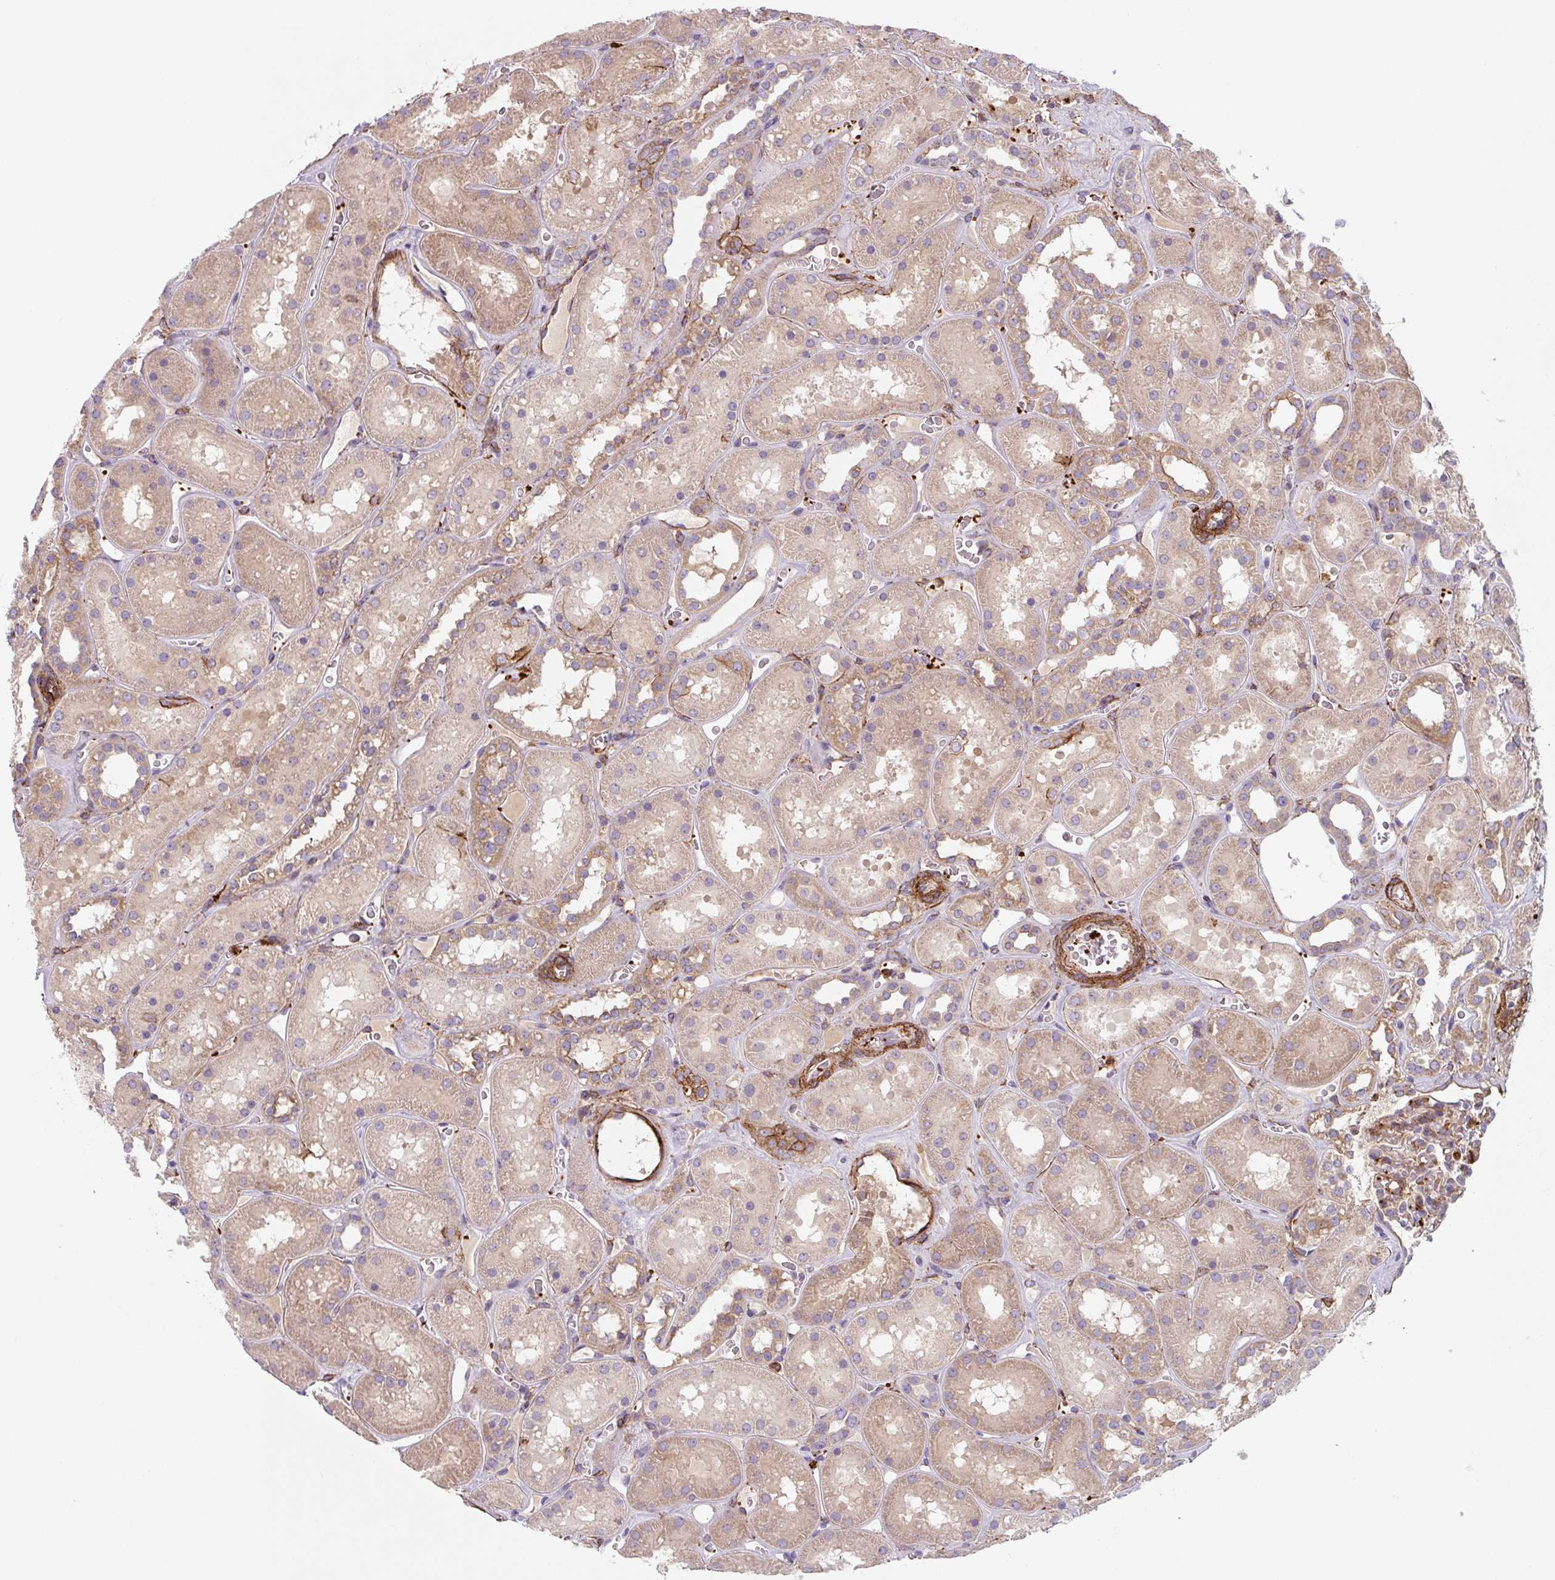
{"staining": {"intensity": "moderate", "quantity": "<25%", "location": "cytoplasmic/membranous"}, "tissue": "kidney", "cell_type": "Cells in glomeruli", "image_type": "normal", "snomed": [{"axis": "morphology", "description": "Normal tissue, NOS"}, {"axis": "topography", "description": "Kidney"}], "caption": "Protein staining shows moderate cytoplasmic/membranous staining in approximately <25% of cells in glomeruli in benign kidney. The protein is stained brown, and the nuclei are stained in blue (DAB IHC with brightfield microscopy, high magnification).", "gene": "DHFR2", "patient": {"sex": "female", "age": 41}}